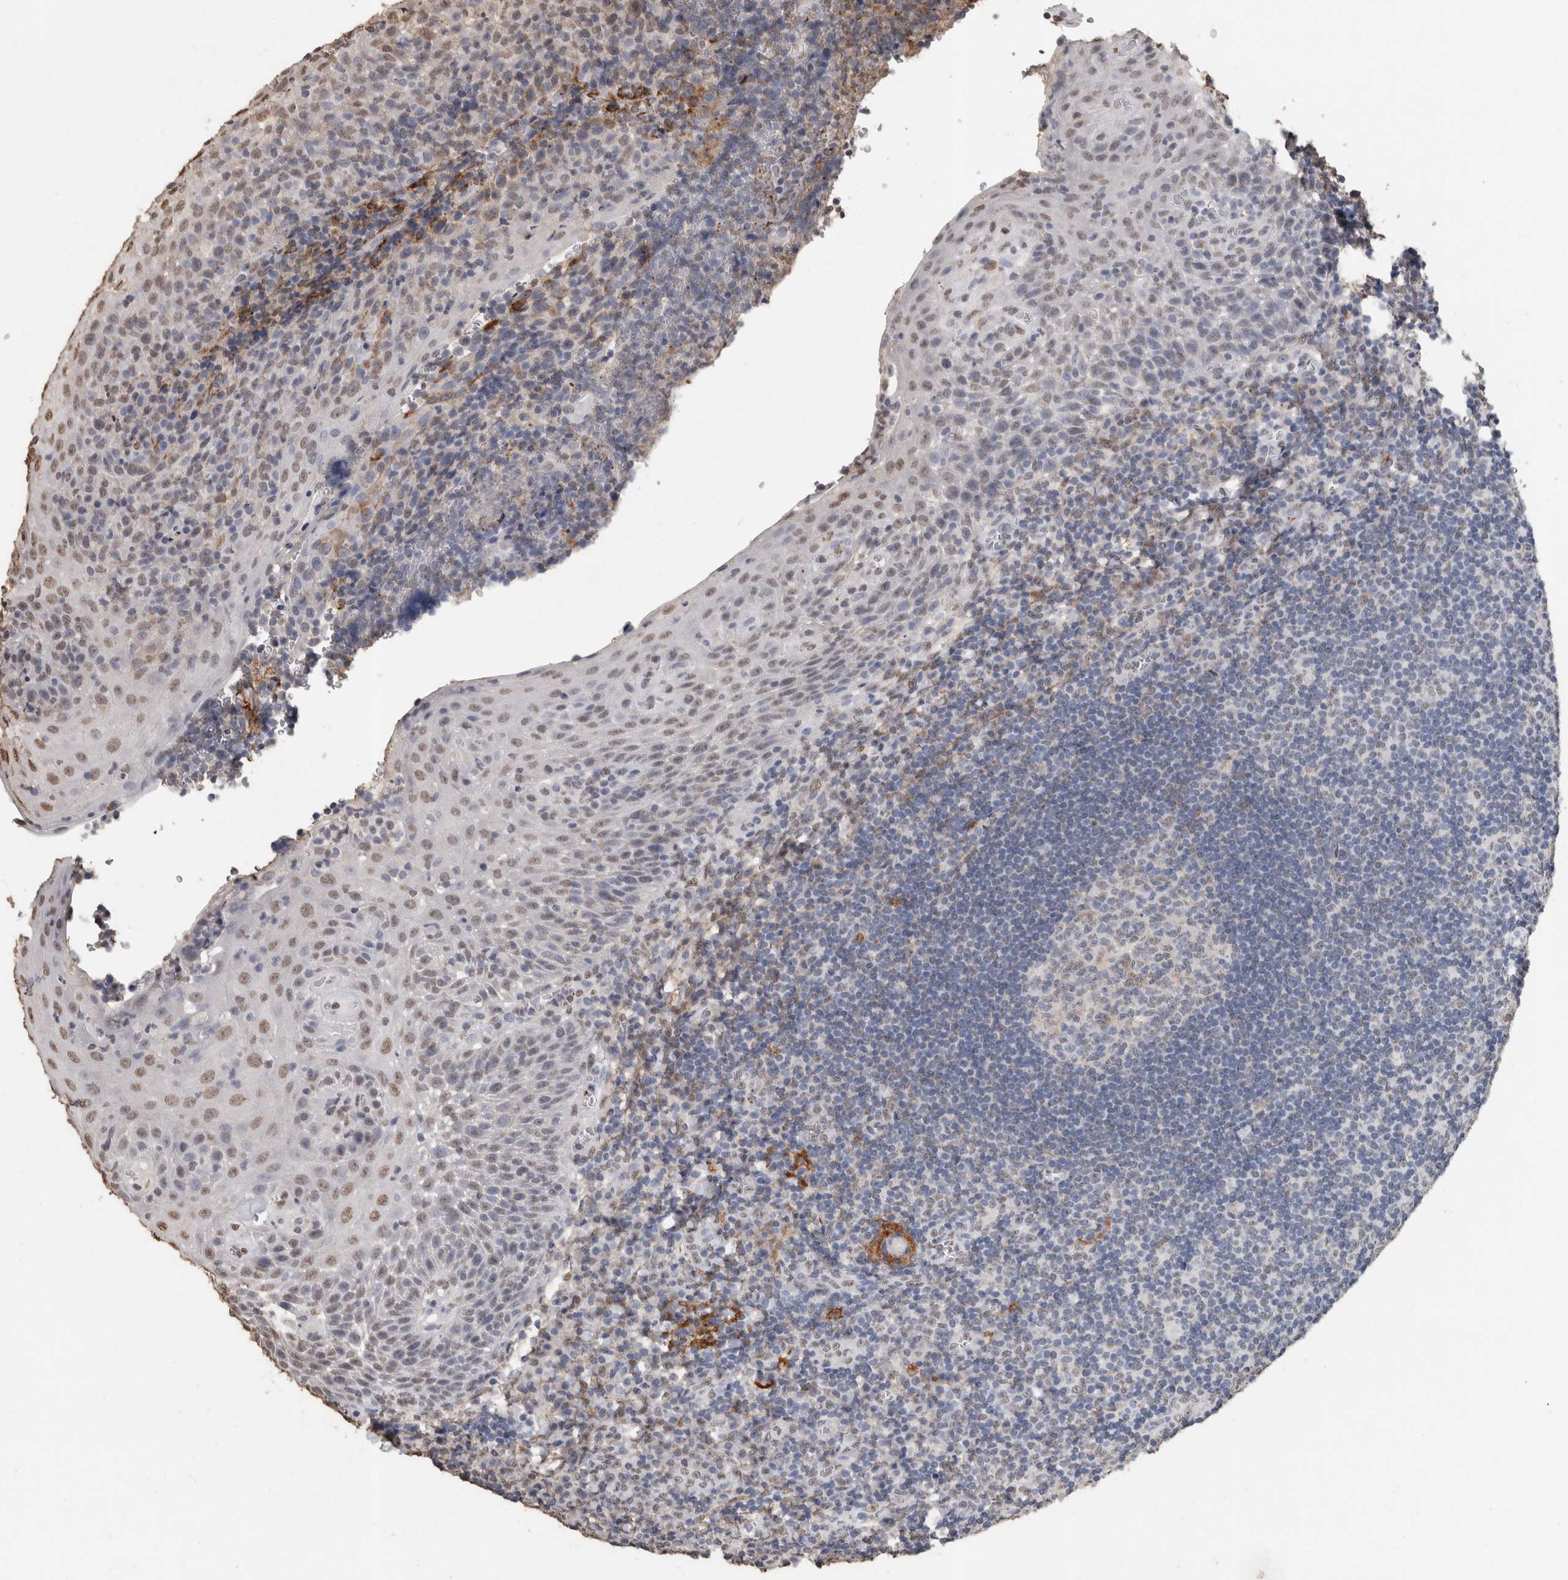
{"staining": {"intensity": "weak", "quantity": "<25%", "location": "cytoplasmic/membranous,nuclear"}, "tissue": "tonsil", "cell_type": "Germinal center cells", "image_type": "normal", "snomed": [{"axis": "morphology", "description": "Normal tissue, NOS"}, {"axis": "topography", "description": "Tonsil"}], "caption": "An image of tonsil stained for a protein displays no brown staining in germinal center cells.", "gene": "LTBP1", "patient": {"sex": "male", "age": 37}}